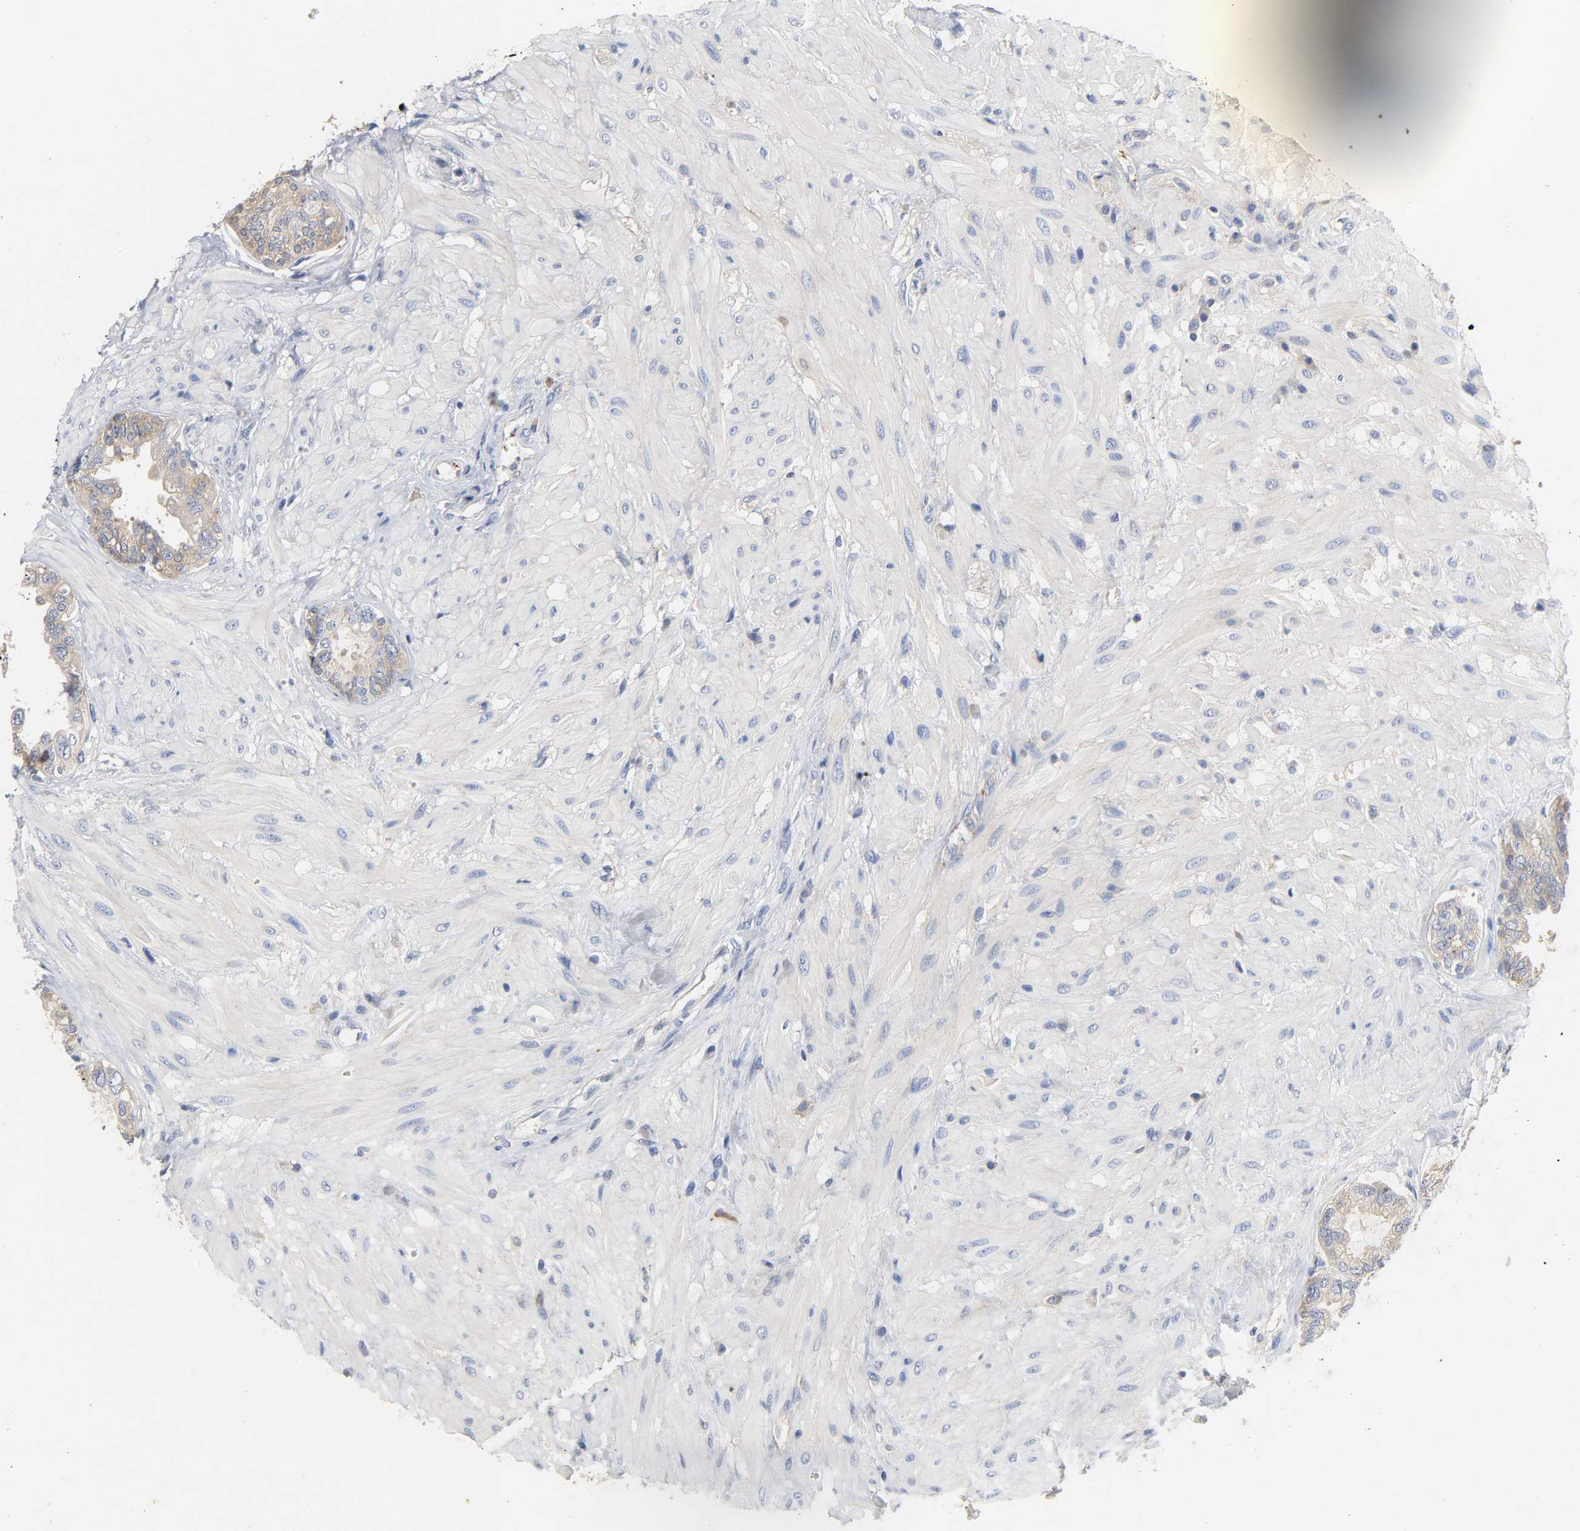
{"staining": {"intensity": "weak", "quantity": "<25%", "location": "cytoplasmic/membranous"}, "tissue": "seminal vesicle", "cell_type": "Glandular cells", "image_type": "normal", "snomed": [{"axis": "morphology", "description": "Normal tissue, NOS"}, {"axis": "topography", "description": "Seminal veicle"}], "caption": "Immunohistochemical staining of normal seminal vesicle demonstrates no significant staining in glandular cells.", "gene": "SRC", "patient": {"sex": "male", "age": 61}}